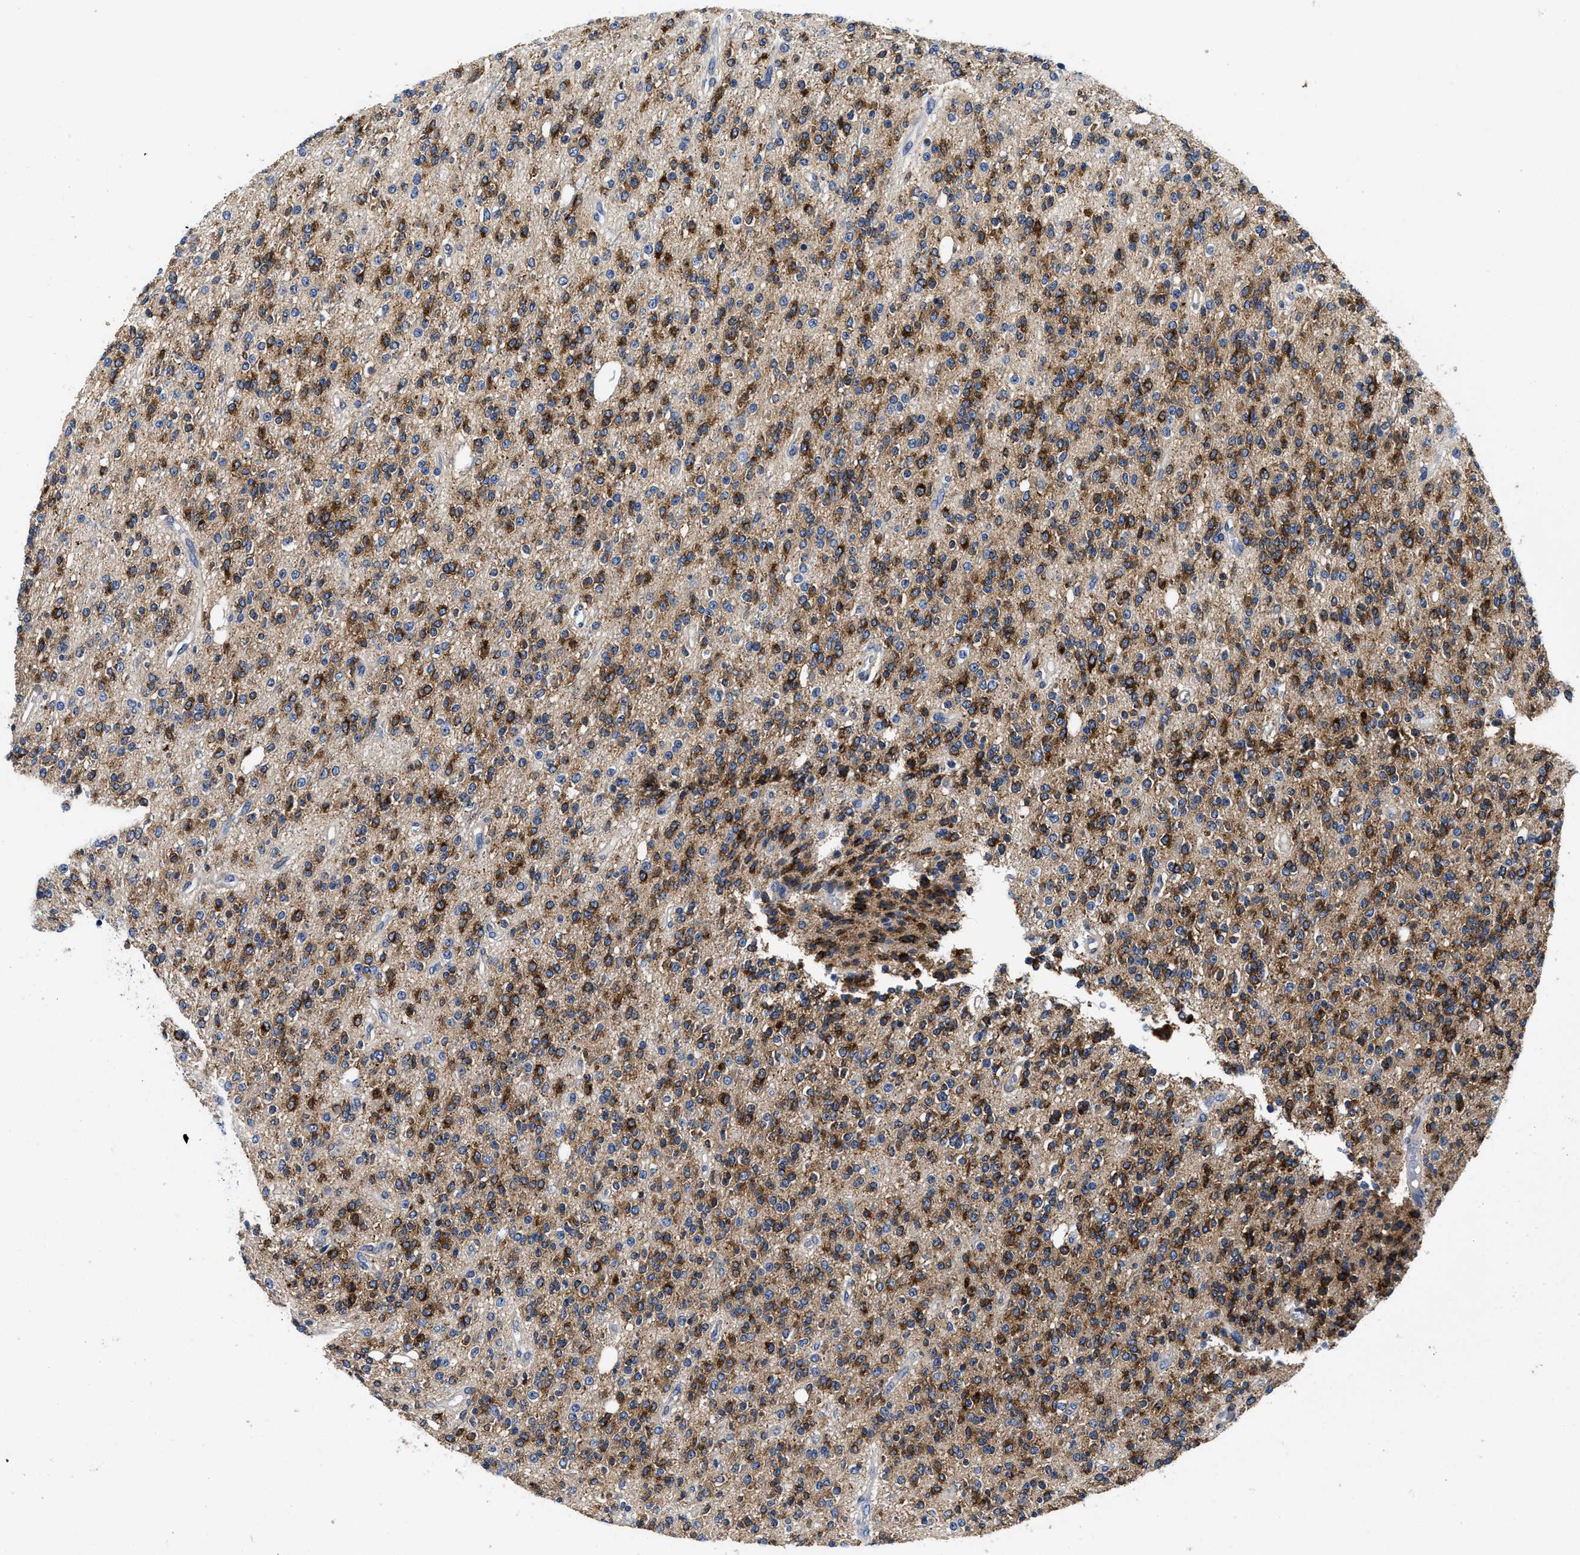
{"staining": {"intensity": "strong", "quantity": ">75%", "location": "cytoplasmic/membranous"}, "tissue": "glioma", "cell_type": "Tumor cells", "image_type": "cancer", "snomed": [{"axis": "morphology", "description": "Glioma, malignant, High grade"}, {"axis": "topography", "description": "Brain"}], "caption": "Glioma stained for a protein (brown) shows strong cytoplasmic/membranous positive expression in about >75% of tumor cells.", "gene": "SLC35F1", "patient": {"sex": "male", "age": 34}}